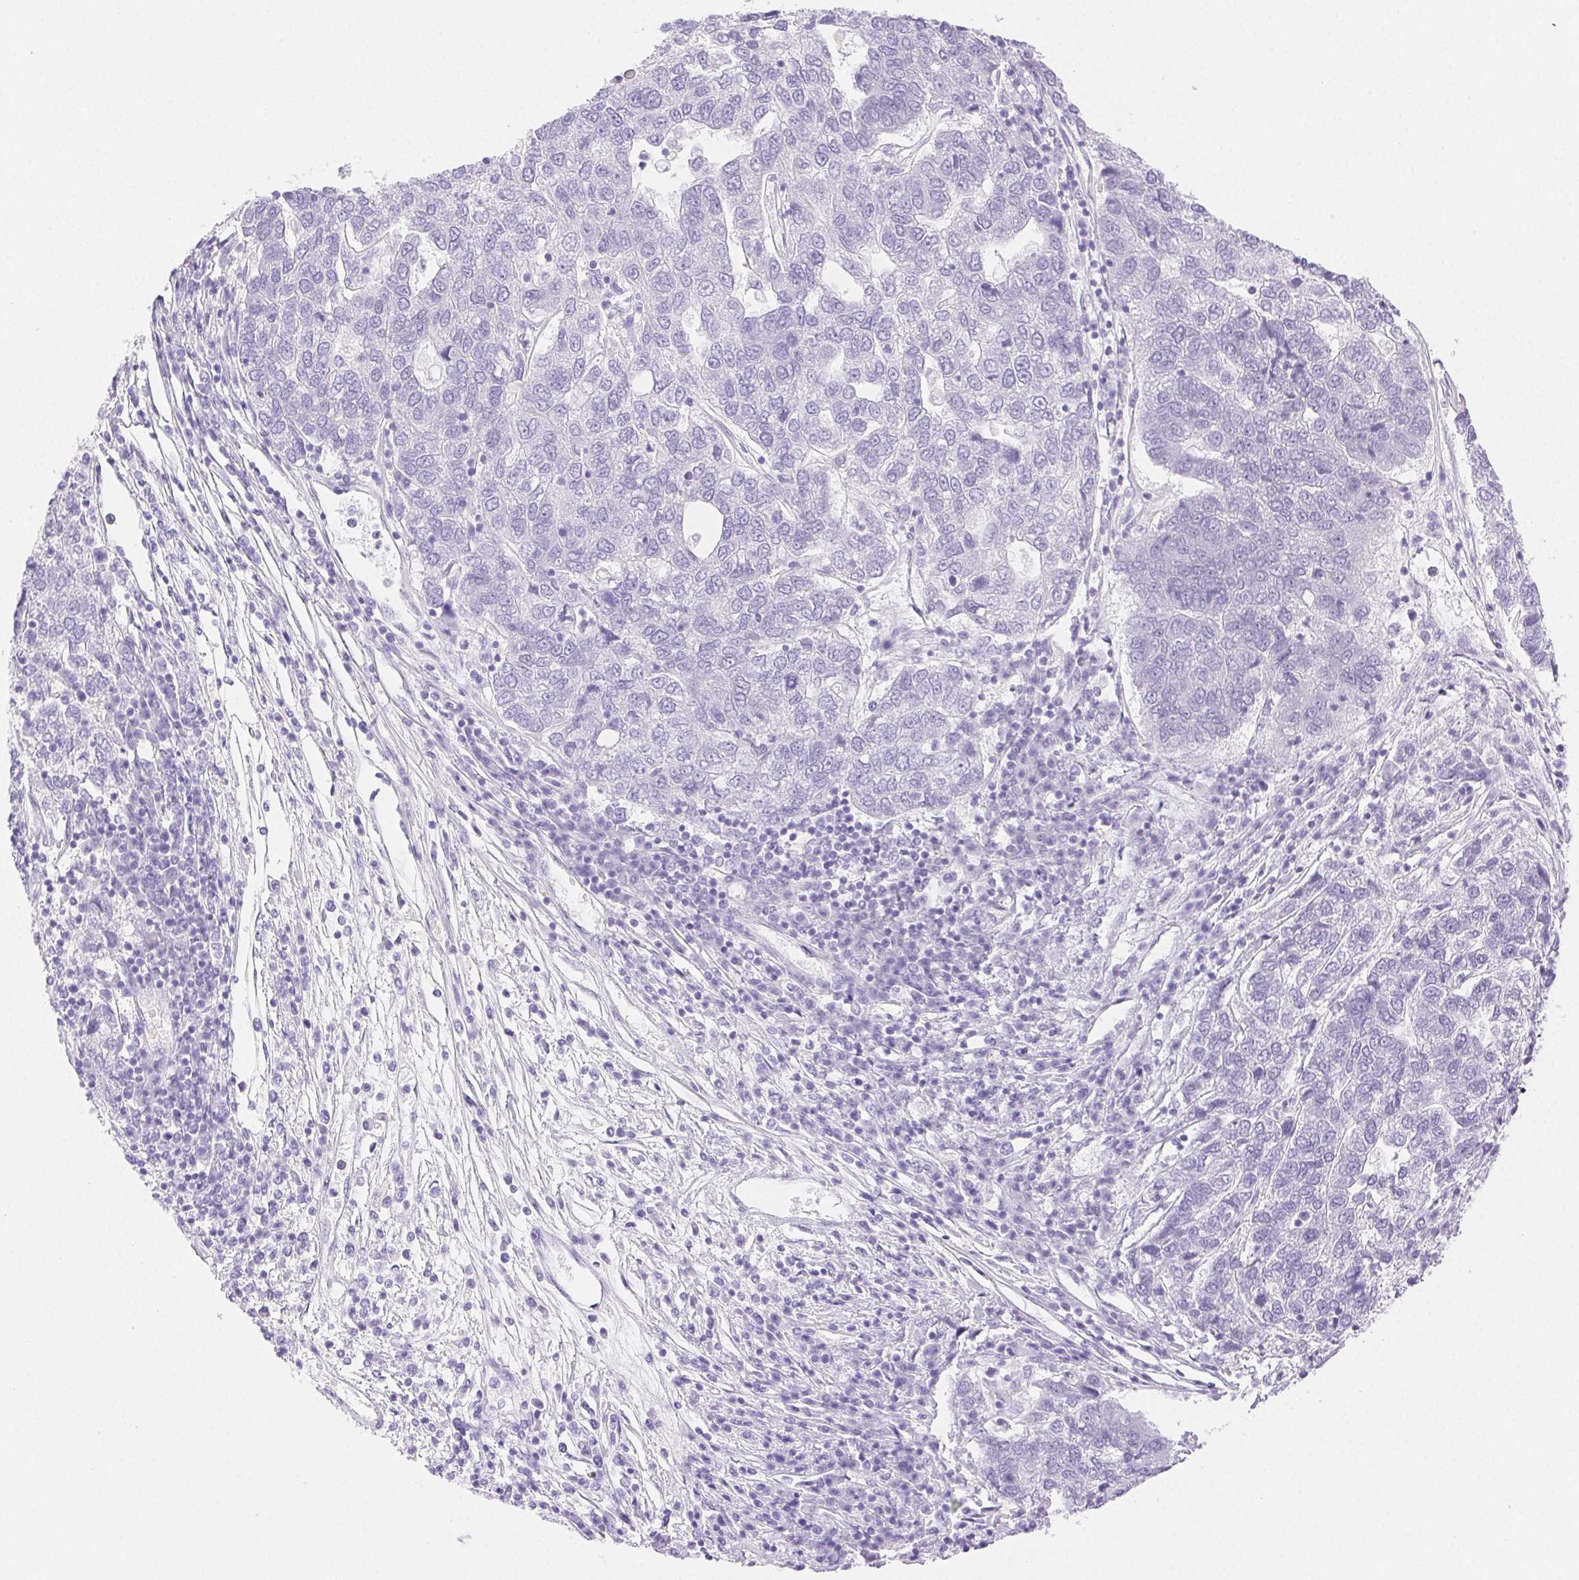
{"staining": {"intensity": "negative", "quantity": "none", "location": "none"}, "tissue": "pancreatic cancer", "cell_type": "Tumor cells", "image_type": "cancer", "snomed": [{"axis": "morphology", "description": "Adenocarcinoma, NOS"}, {"axis": "topography", "description": "Pancreas"}], "caption": "Image shows no protein staining in tumor cells of adenocarcinoma (pancreatic) tissue.", "gene": "SPACA4", "patient": {"sex": "female", "age": 61}}